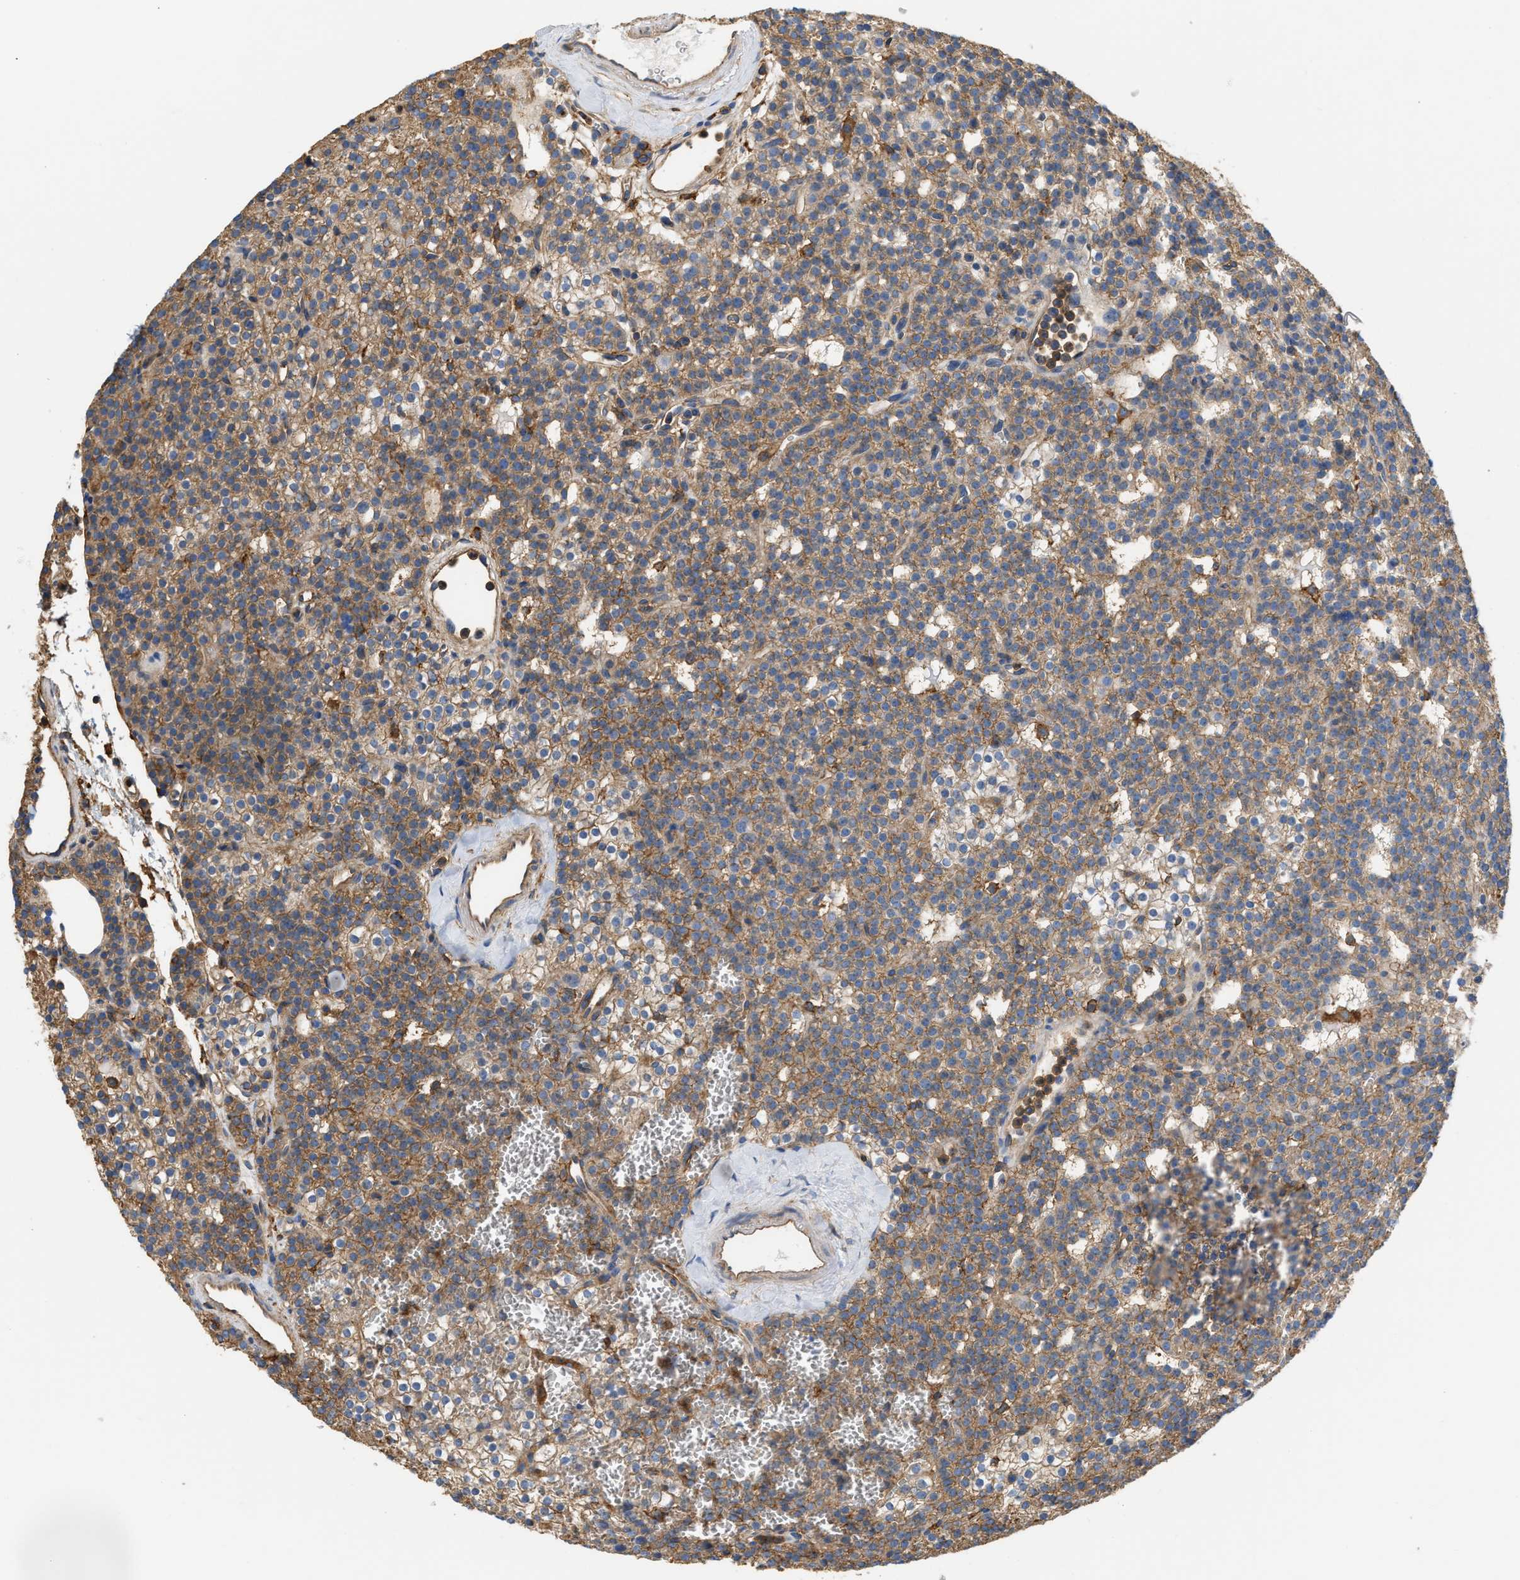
{"staining": {"intensity": "moderate", "quantity": ">75%", "location": "cytoplasmic/membranous"}, "tissue": "parathyroid gland", "cell_type": "Glandular cells", "image_type": "normal", "snomed": [{"axis": "morphology", "description": "Normal tissue, NOS"}, {"axis": "morphology", "description": "Adenoma, NOS"}, {"axis": "topography", "description": "Parathyroid gland"}], "caption": "IHC (DAB (3,3'-diaminobenzidine)) staining of normal human parathyroid gland exhibits moderate cytoplasmic/membranous protein positivity in about >75% of glandular cells. The staining is performed using DAB brown chromogen to label protein expression. The nuclei are counter-stained blue using hematoxylin.", "gene": "GNB4", "patient": {"sex": "female", "age": 74}}